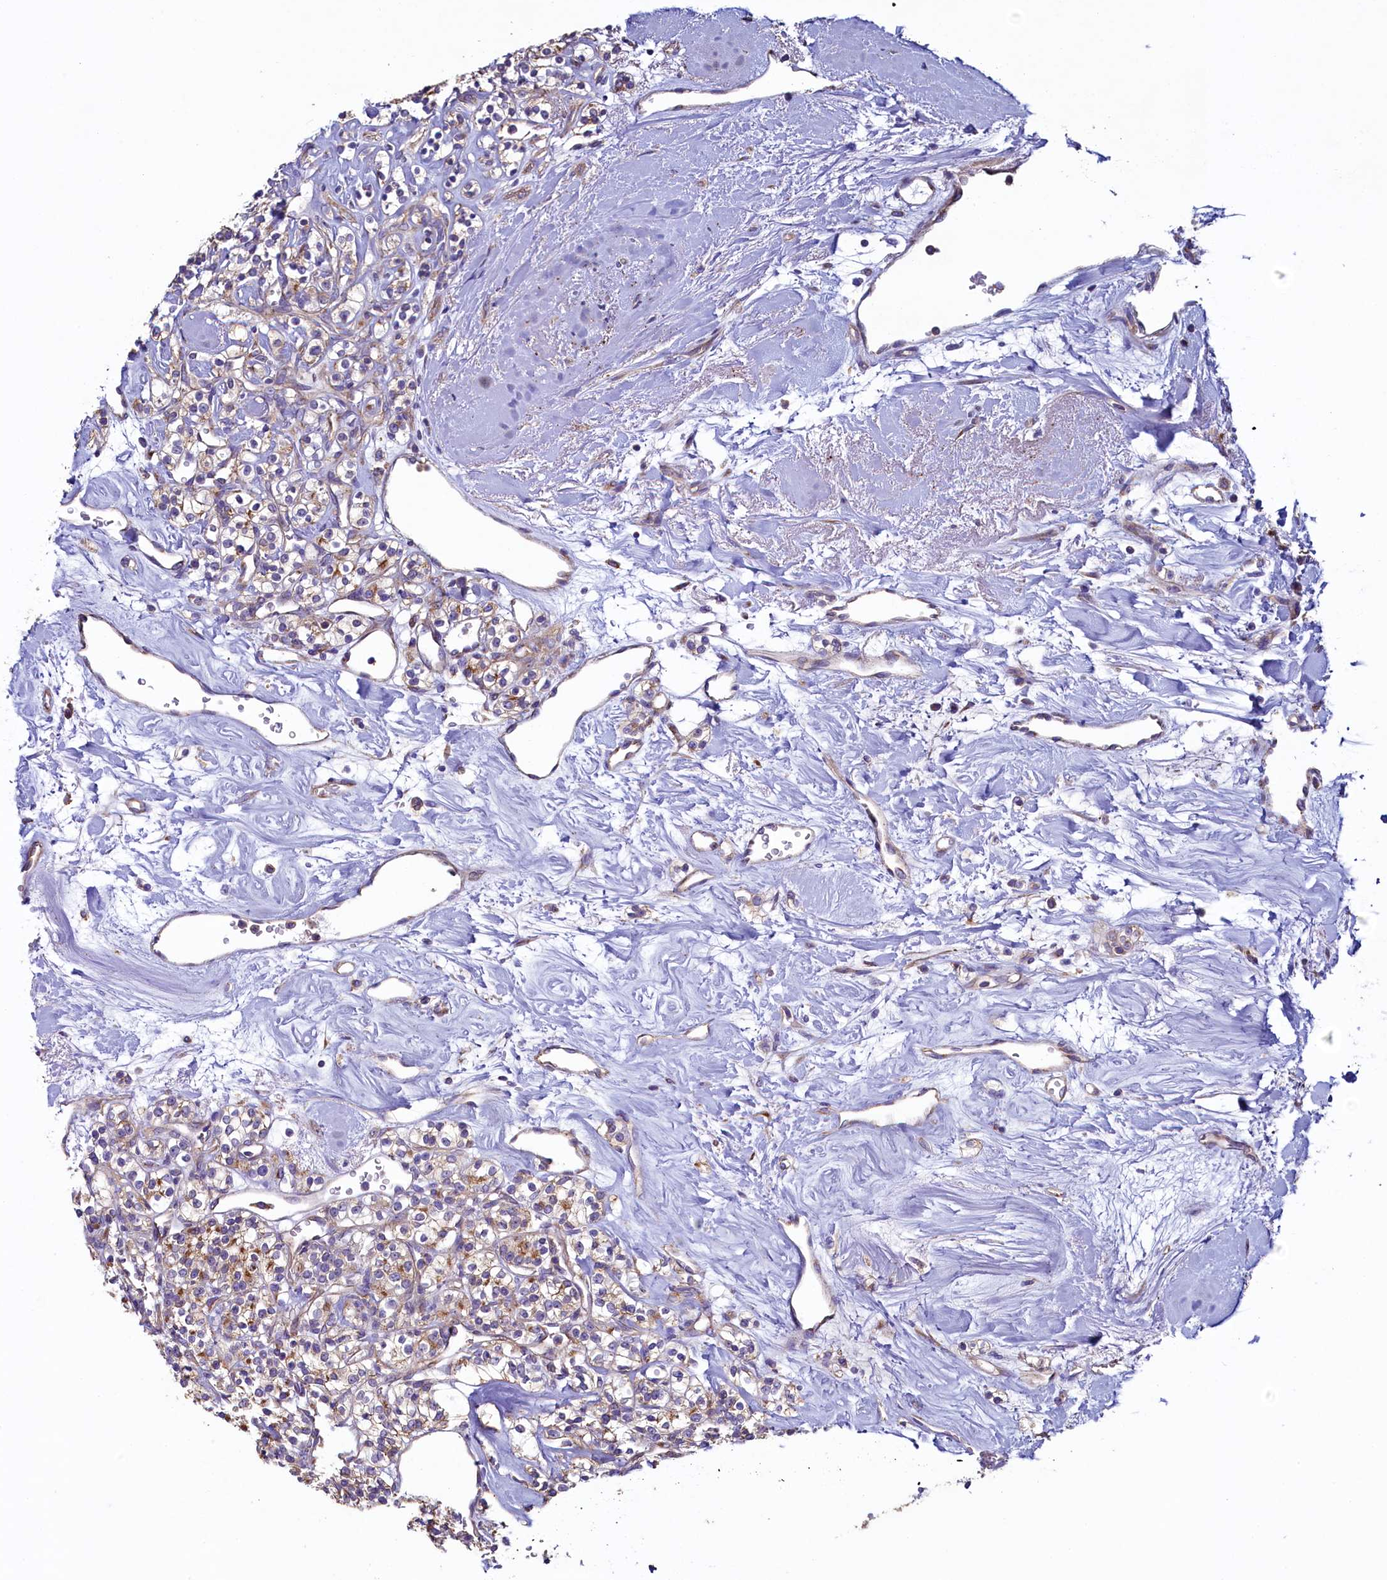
{"staining": {"intensity": "moderate", "quantity": "25%-75%", "location": "cytoplasmic/membranous"}, "tissue": "renal cancer", "cell_type": "Tumor cells", "image_type": "cancer", "snomed": [{"axis": "morphology", "description": "Adenocarcinoma, NOS"}, {"axis": "topography", "description": "Kidney"}], "caption": "Tumor cells demonstrate medium levels of moderate cytoplasmic/membranous positivity in approximately 25%-75% of cells in human renal cancer. (brown staining indicates protein expression, while blue staining denotes nuclei).", "gene": "GPR21", "patient": {"sex": "male", "age": 77}}